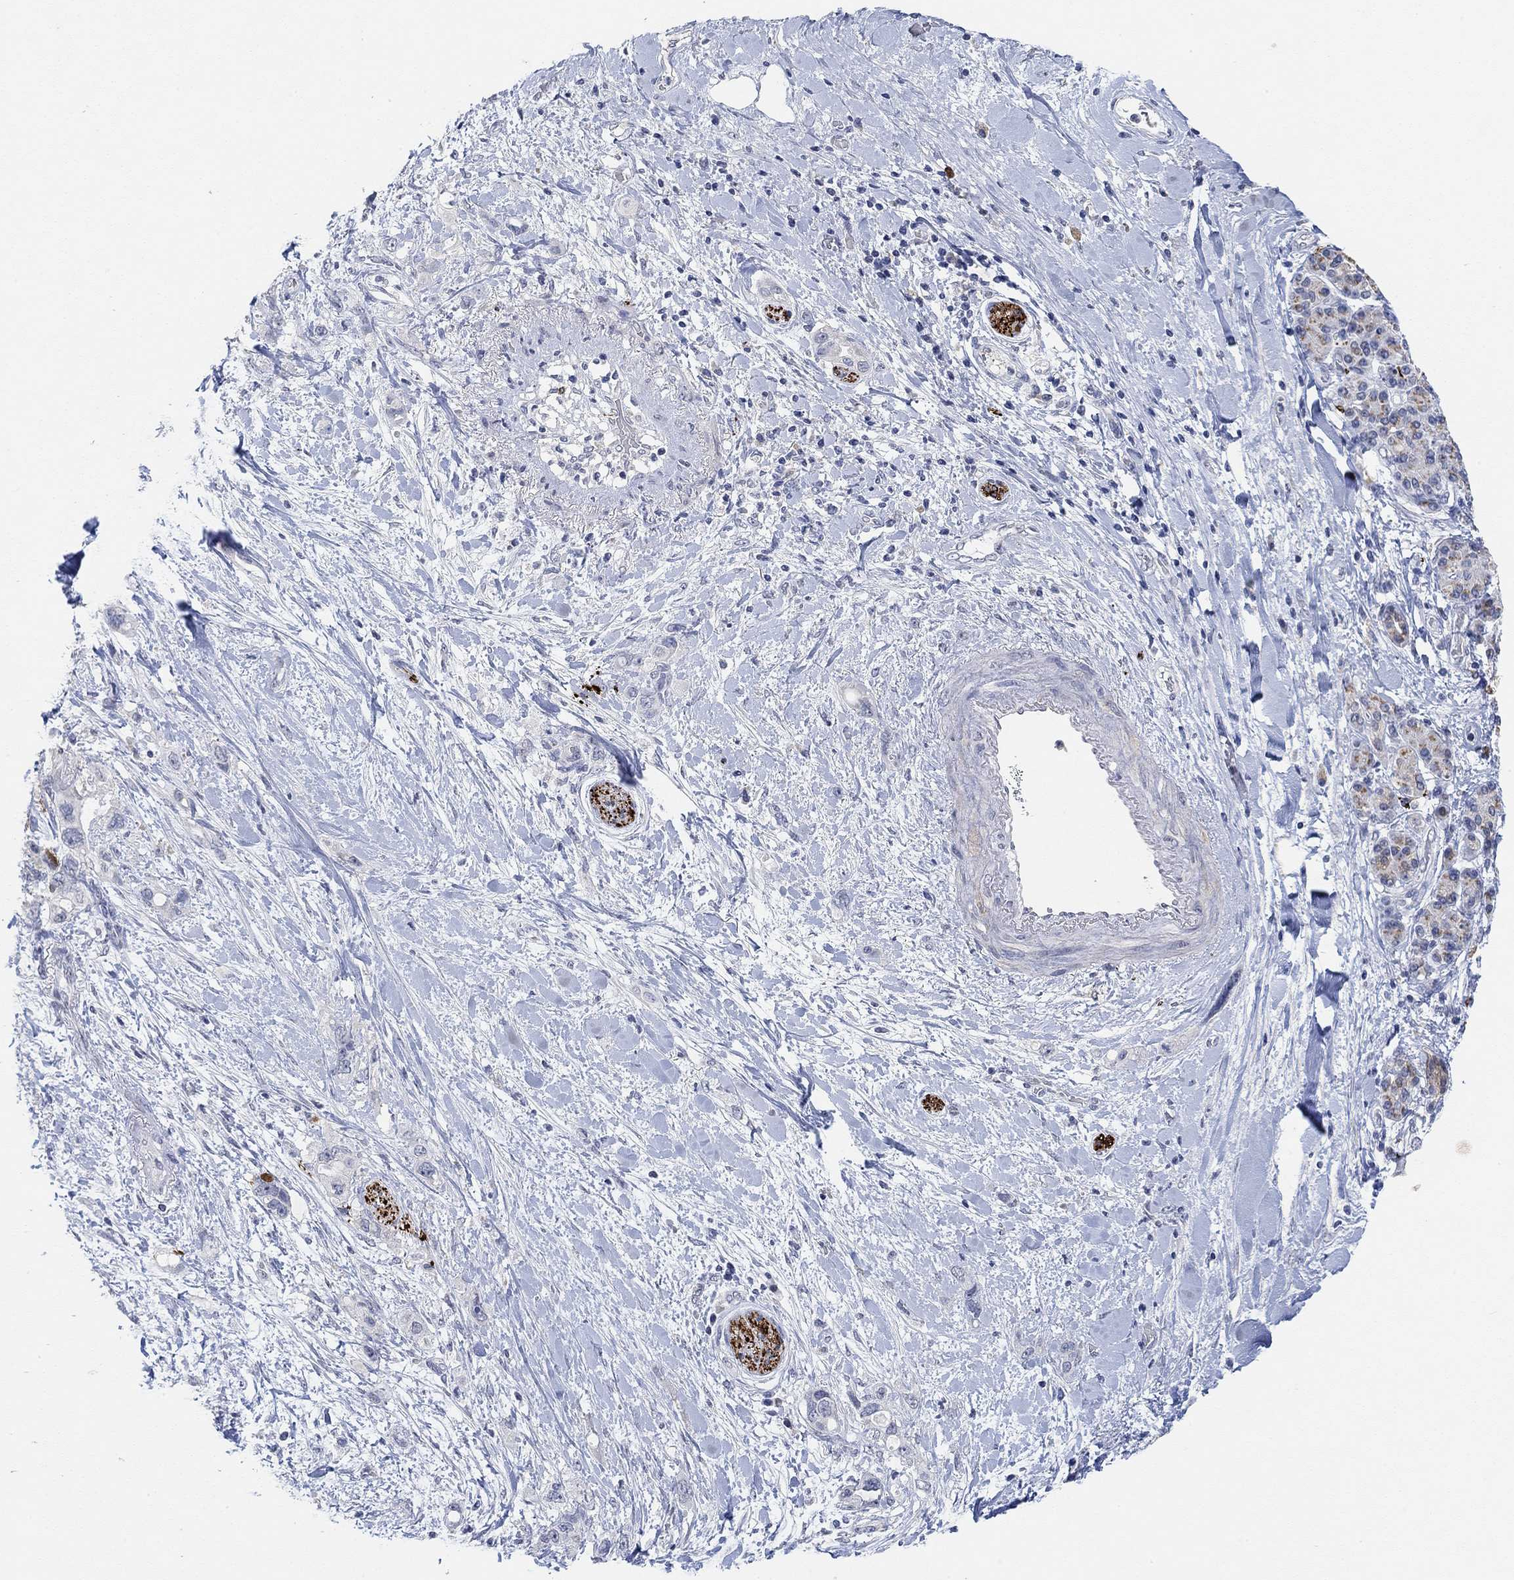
{"staining": {"intensity": "negative", "quantity": "none", "location": "none"}, "tissue": "pancreatic cancer", "cell_type": "Tumor cells", "image_type": "cancer", "snomed": [{"axis": "morphology", "description": "Adenocarcinoma, NOS"}, {"axis": "topography", "description": "Pancreas"}], "caption": "Immunohistochemical staining of human adenocarcinoma (pancreatic) reveals no significant positivity in tumor cells.", "gene": "VAT1L", "patient": {"sex": "female", "age": 56}}